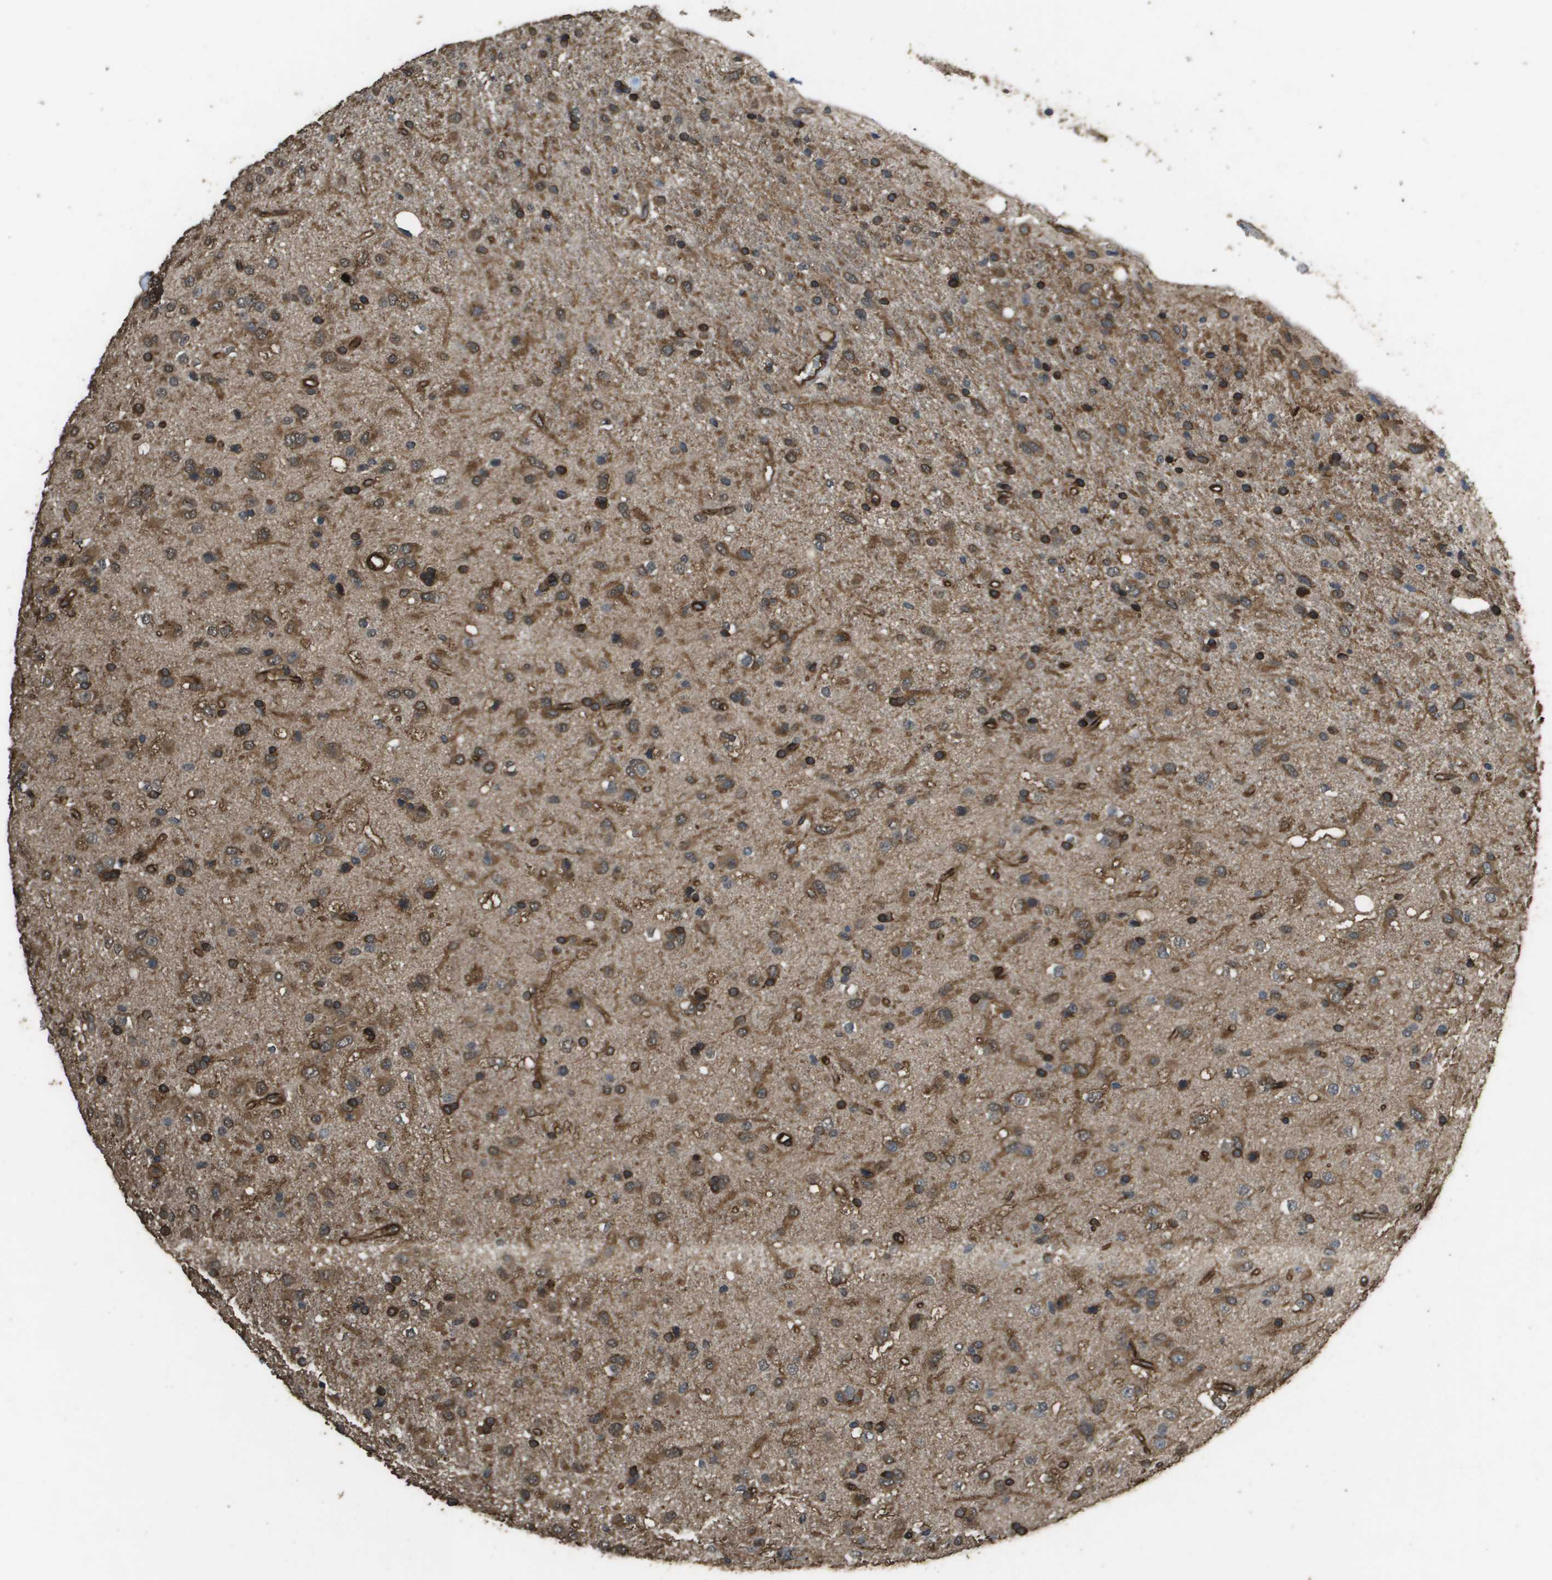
{"staining": {"intensity": "moderate", "quantity": ">75%", "location": "cytoplasmic/membranous"}, "tissue": "glioma", "cell_type": "Tumor cells", "image_type": "cancer", "snomed": [{"axis": "morphology", "description": "Glioma, malignant, Low grade"}, {"axis": "topography", "description": "Brain"}], "caption": "Immunohistochemistry (IHC) staining of glioma, which demonstrates medium levels of moderate cytoplasmic/membranous staining in approximately >75% of tumor cells indicating moderate cytoplasmic/membranous protein expression. The staining was performed using DAB (brown) for protein detection and nuclei were counterstained in hematoxylin (blue).", "gene": "AAMP", "patient": {"sex": "male", "age": 77}}